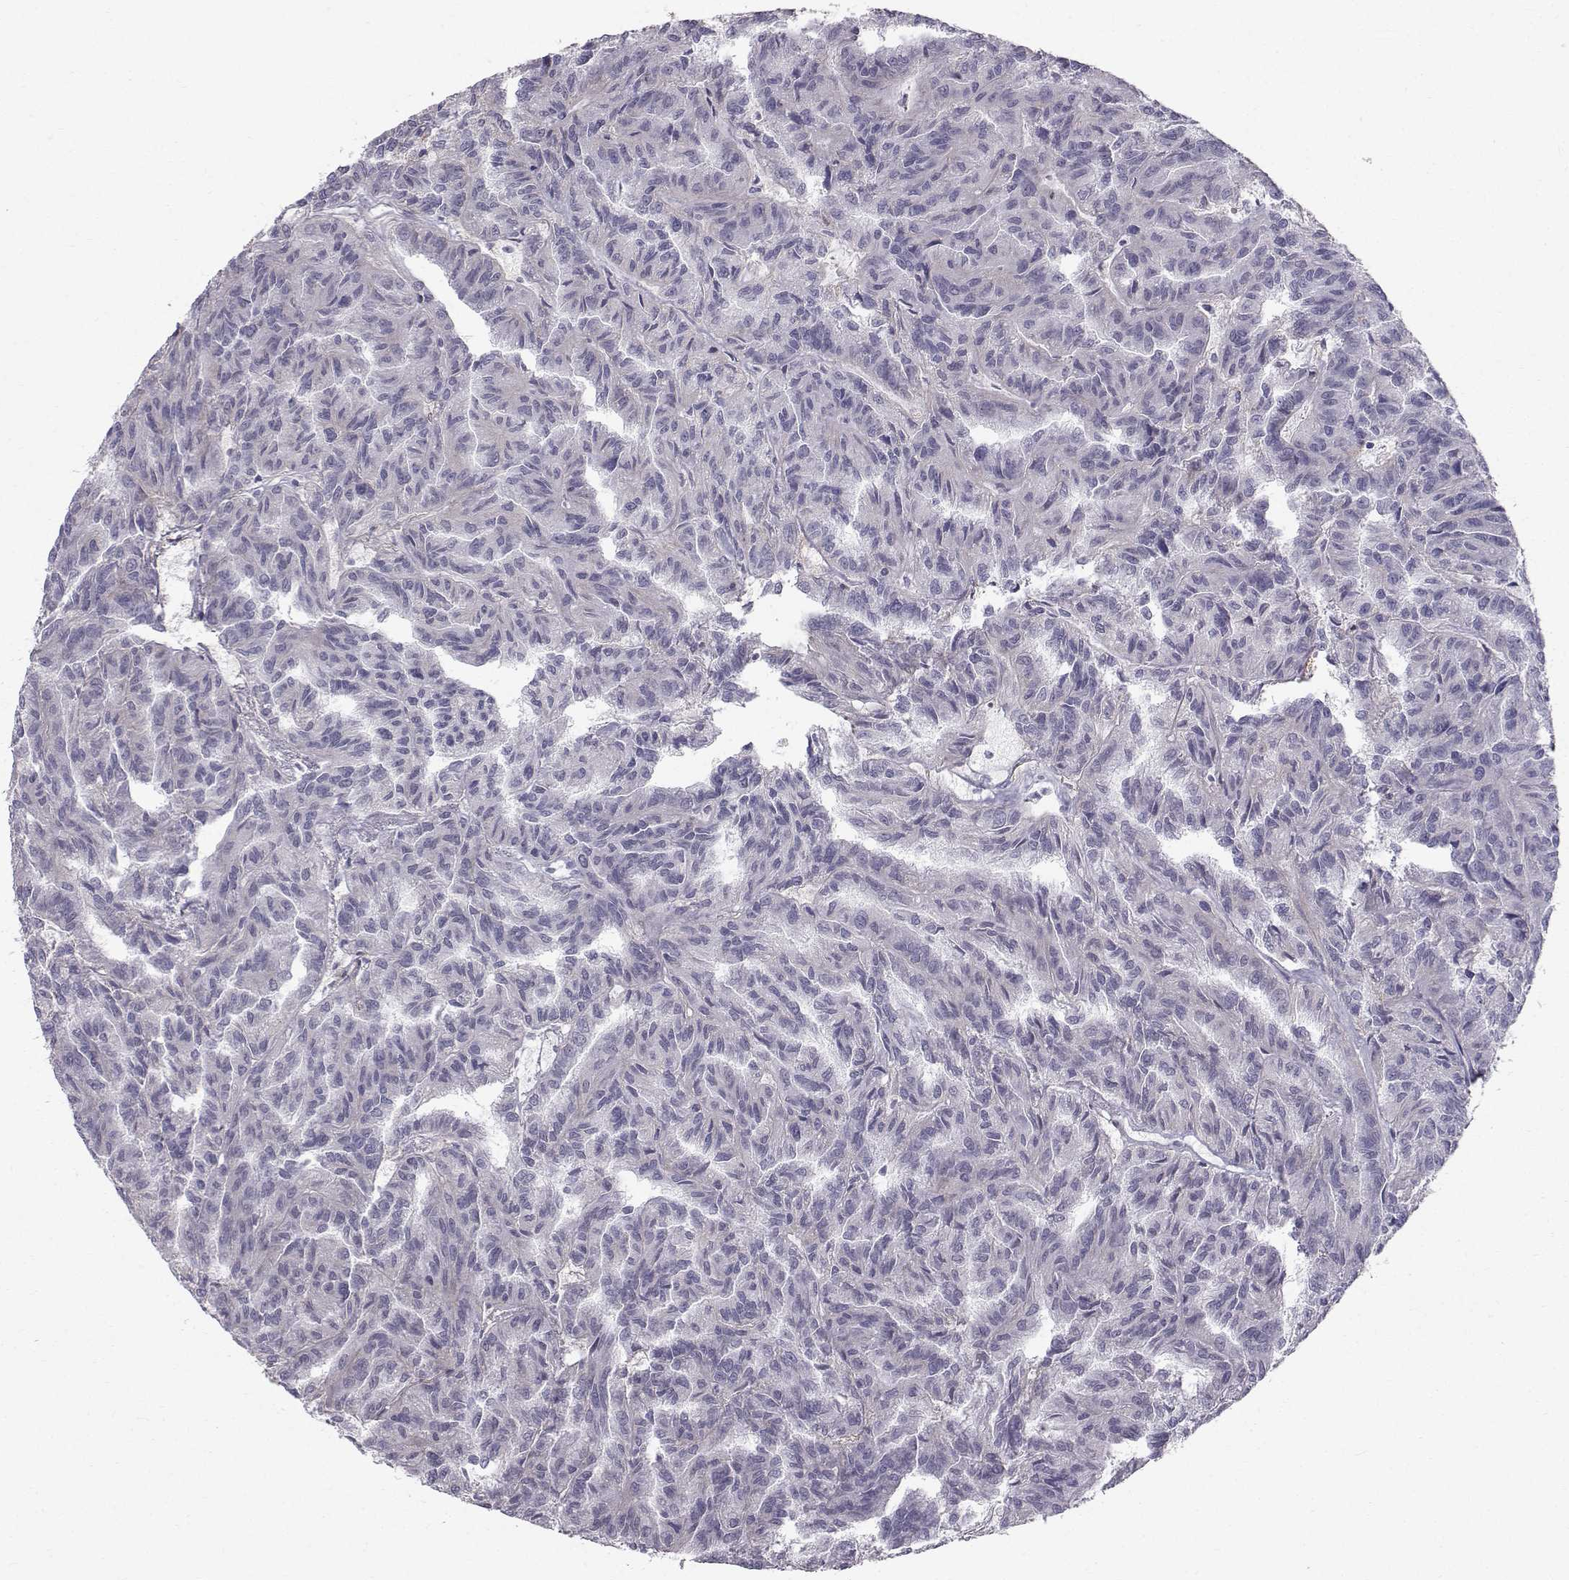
{"staining": {"intensity": "negative", "quantity": "none", "location": "none"}, "tissue": "renal cancer", "cell_type": "Tumor cells", "image_type": "cancer", "snomed": [{"axis": "morphology", "description": "Adenocarcinoma, NOS"}, {"axis": "topography", "description": "Kidney"}], "caption": "An immunohistochemistry (IHC) histopathology image of renal adenocarcinoma is shown. There is no staining in tumor cells of renal adenocarcinoma.", "gene": "SPDYE4", "patient": {"sex": "male", "age": 79}}